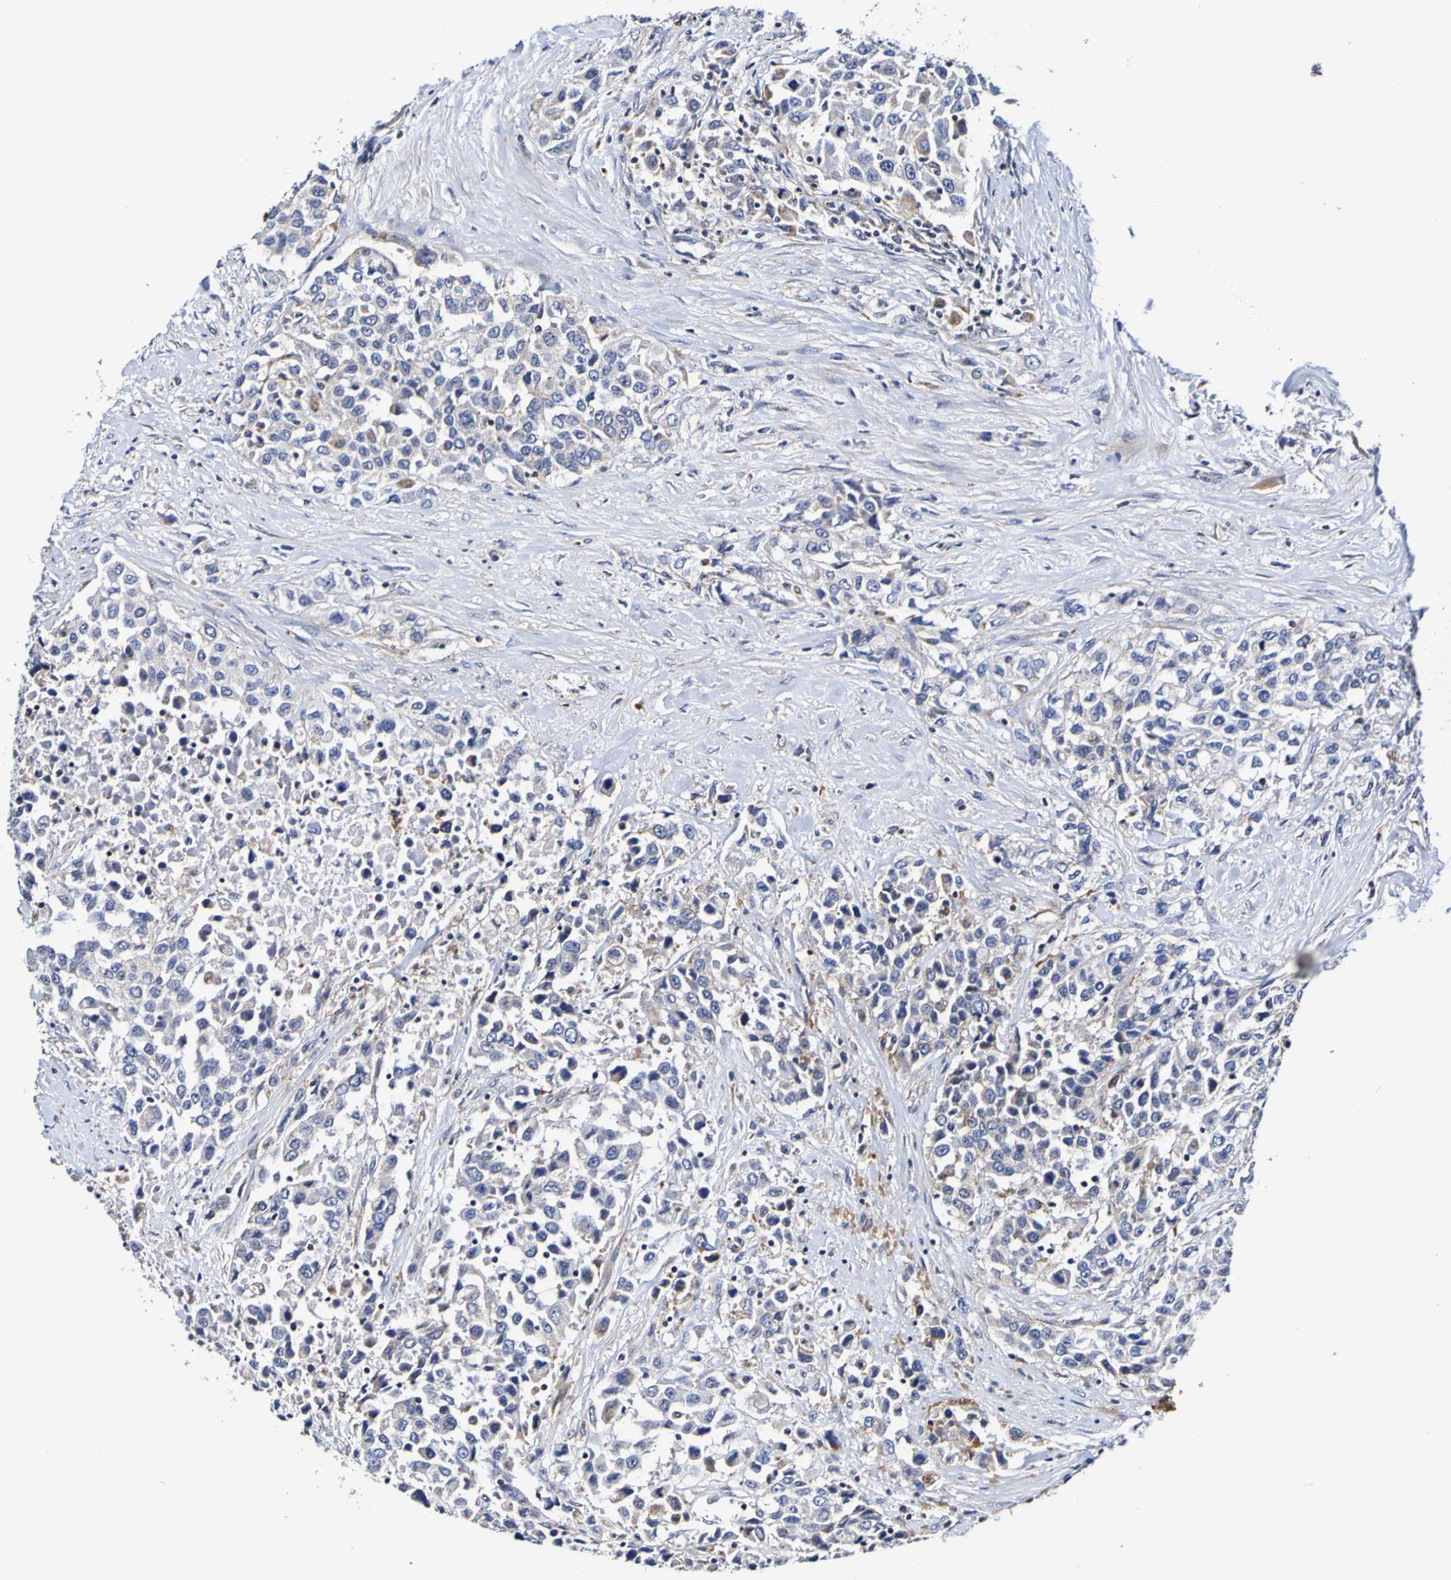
{"staining": {"intensity": "negative", "quantity": "none", "location": "none"}, "tissue": "urothelial cancer", "cell_type": "Tumor cells", "image_type": "cancer", "snomed": [{"axis": "morphology", "description": "Urothelial carcinoma, High grade"}, {"axis": "topography", "description": "Urinary bladder"}], "caption": "Tumor cells are negative for protein expression in human urothelial cancer.", "gene": "WNT4", "patient": {"sex": "female", "age": 80}}